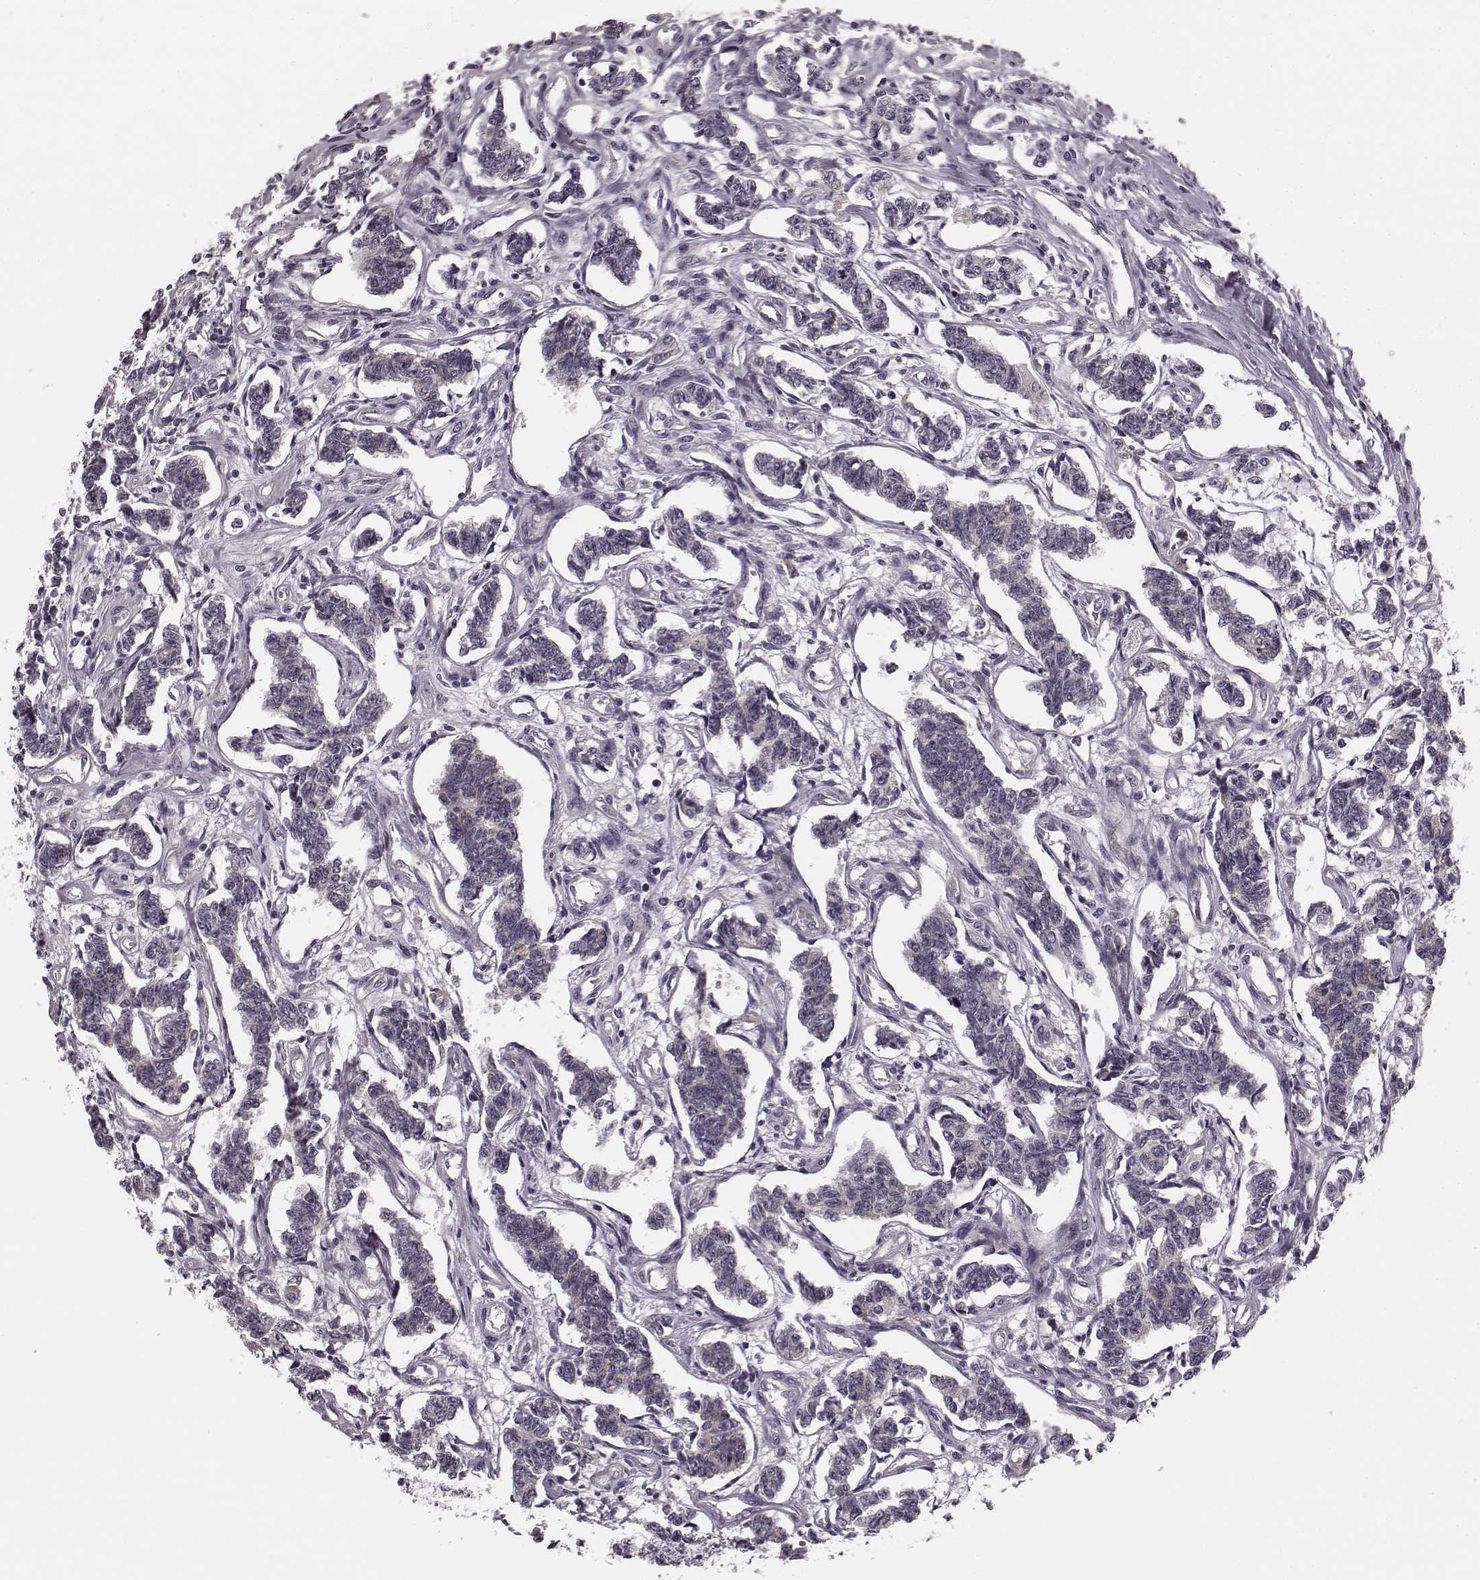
{"staining": {"intensity": "weak", "quantity": "25%-75%", "location": "cytoplasmic/membranous"}, "tissue": "carcinoid", "cell_type": "Tumor cells", "image_type": "cancer", "snomed": [{"axis": "morphology", "description": "Carcinoid, malignant, NOS"}, {"axis": "topography", "description": "Kidney"}], "caption": "The image demonstrates staining of malignant carcinoid, revealing weak cytoplasmic/membranous protein staining (brown color) within tumor cells.", "gene": "FAM234B", "patient": {"sex": "female", "age": 41}}